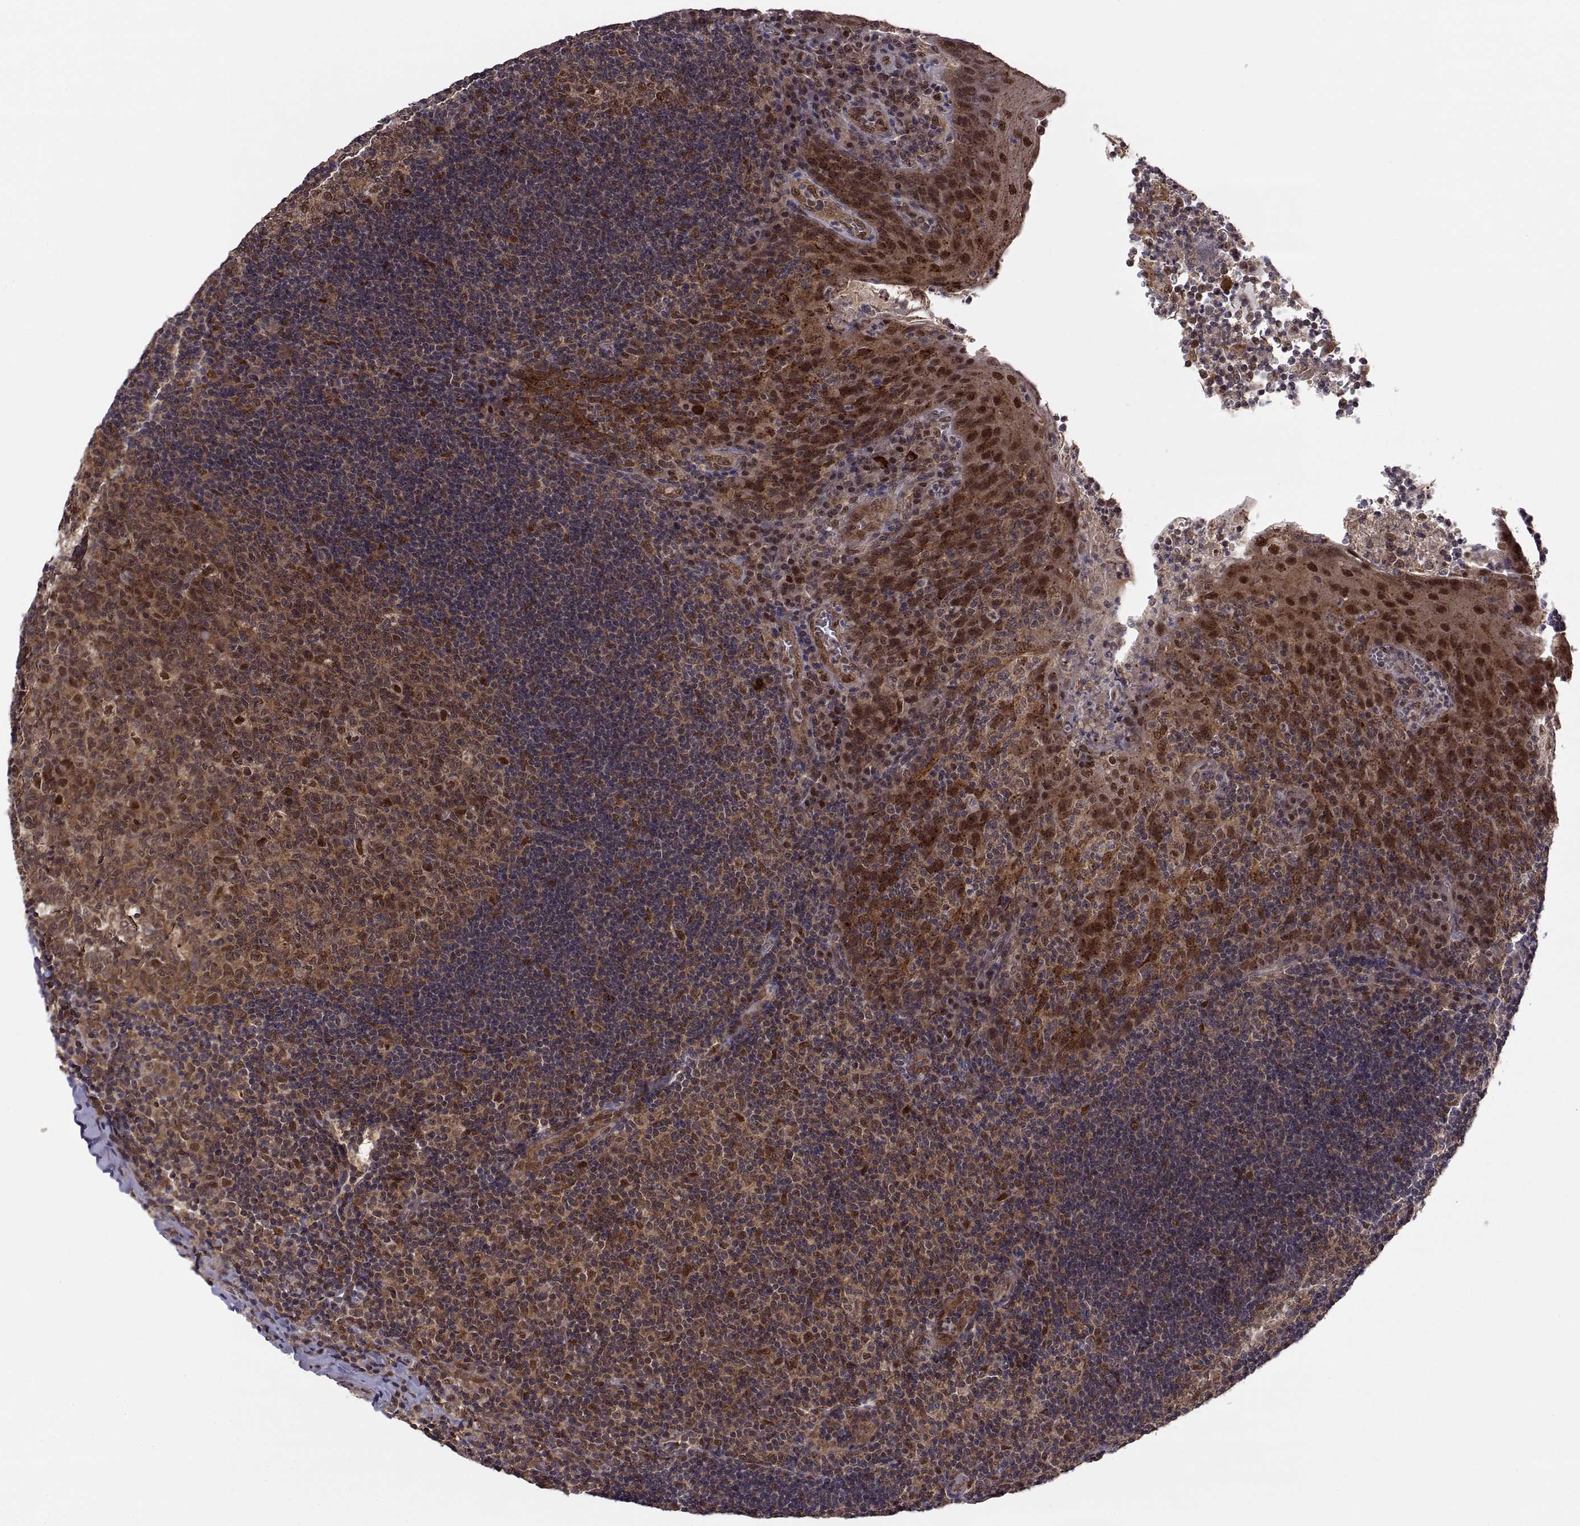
{"staining": {"intensity": "moderate", "quantity": ">75%", "location": "cytoplasmic/membranous"}, "tissue": "tonsil", "cell_type": "Germinal center cells", "image_type": "normal", "snomed": [{"axis": "morphology", "description": "Normal tissue, NOS"}, {"axis": "topography", "description": "Tonsil"}], "caption": "Tonsil was stained to show a protein in brown. There is medium levels of moderate cytoplasmic/membranous positivity in approximately >75% of germinal center cells. Immunohistochemistry (ihc) stains the protein of interest in brown and the nuclei are stained blue.", "gene": "PSMC2", "patient": {"sex": "male", "age": 17}}